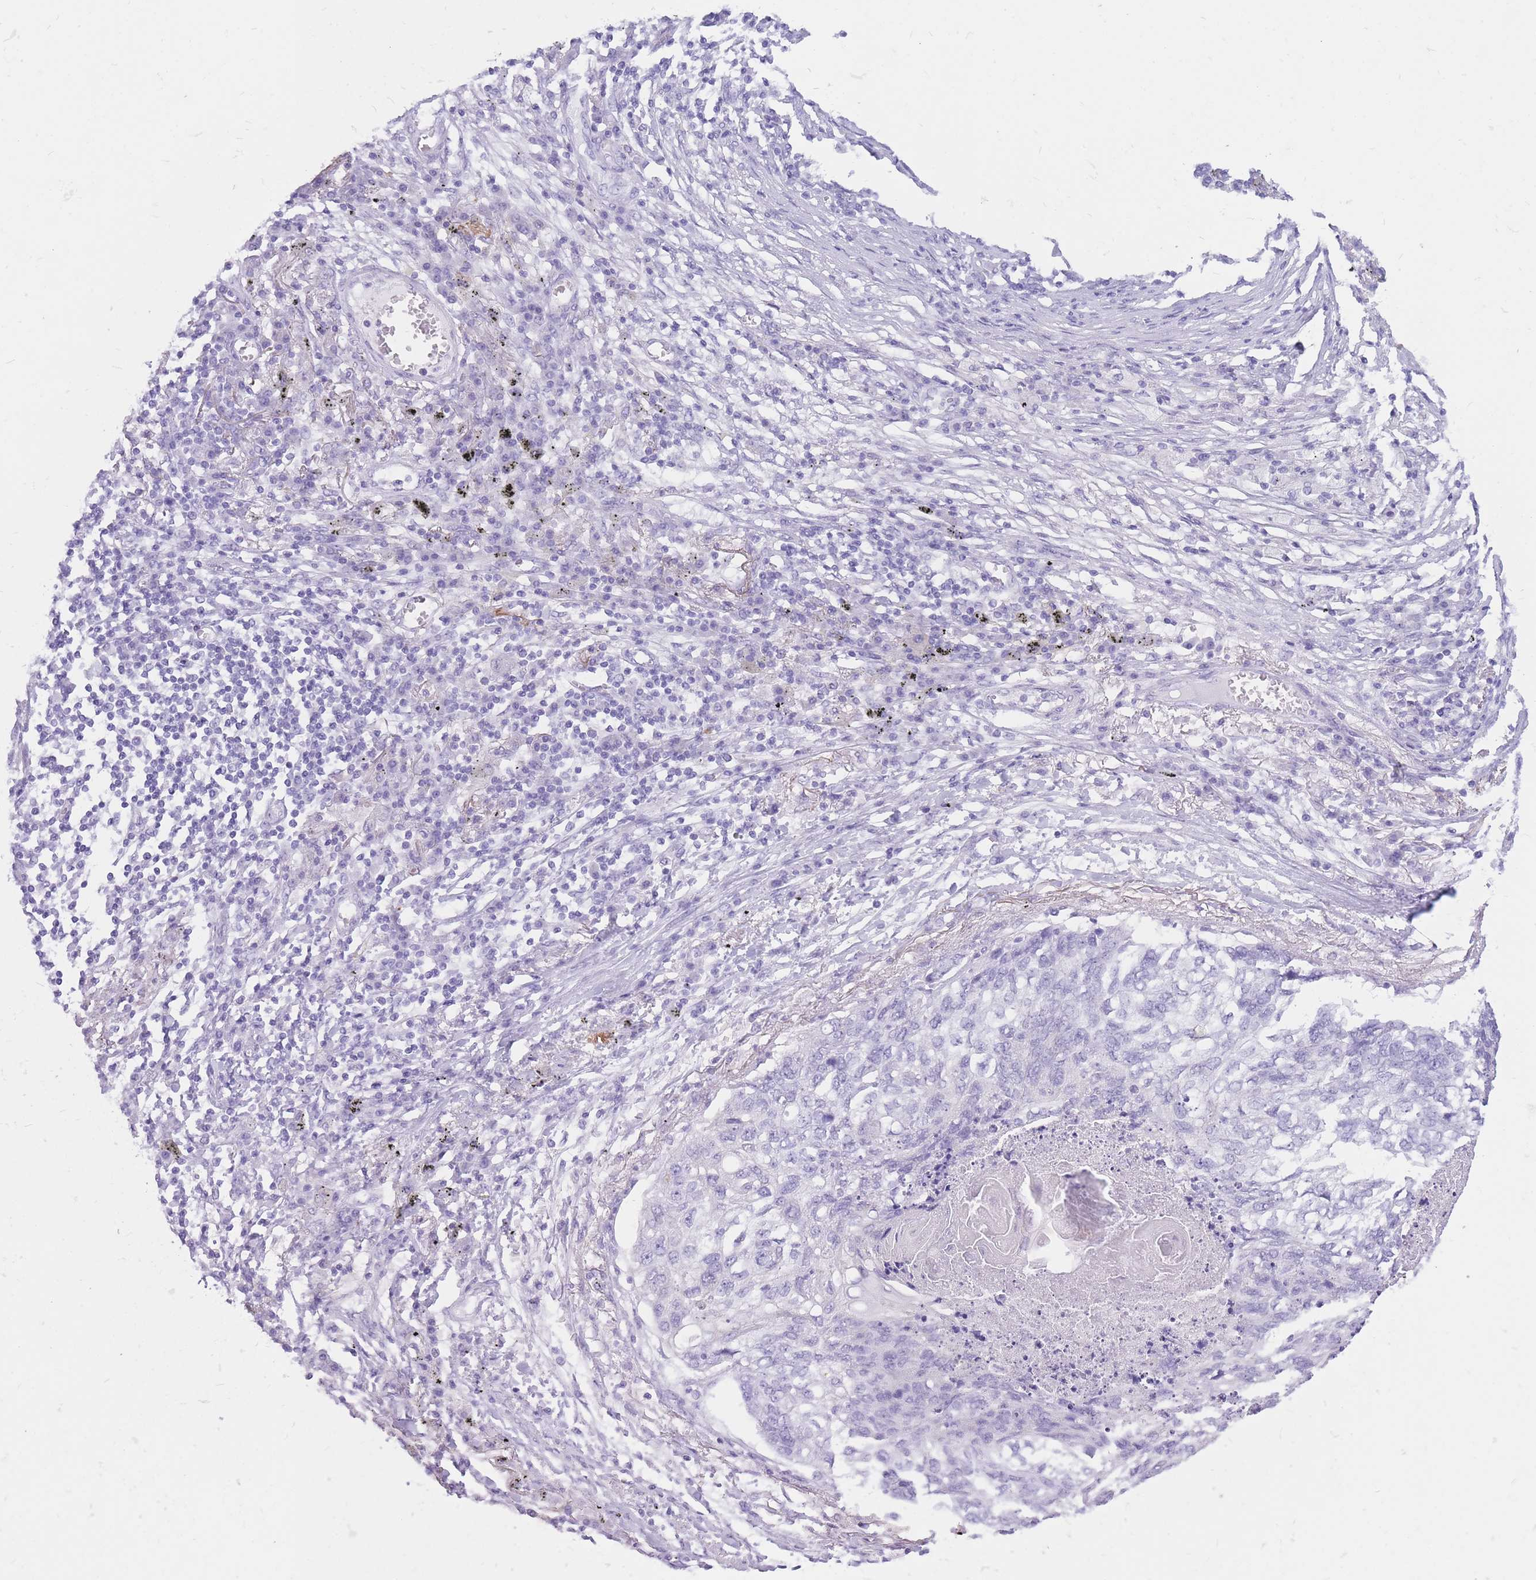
{"staining": {"intensity": "negative", "quantity": "none", "location": "none"}, "tissue": "lung cancer", "cell_type": "Tumor cells", "image_type": "cancer", "snomed": [{"axis": "morphology", "description": "Squamous cell carcinoma, NOS"}, {"axis": "topography", "description": "Lung"}], "caption": "Tumor cells show no significant positivity in squamous cell carcinoma (lung).", "gene": "CYP21A2", "patient": {"sex": "female", "age": 63}}